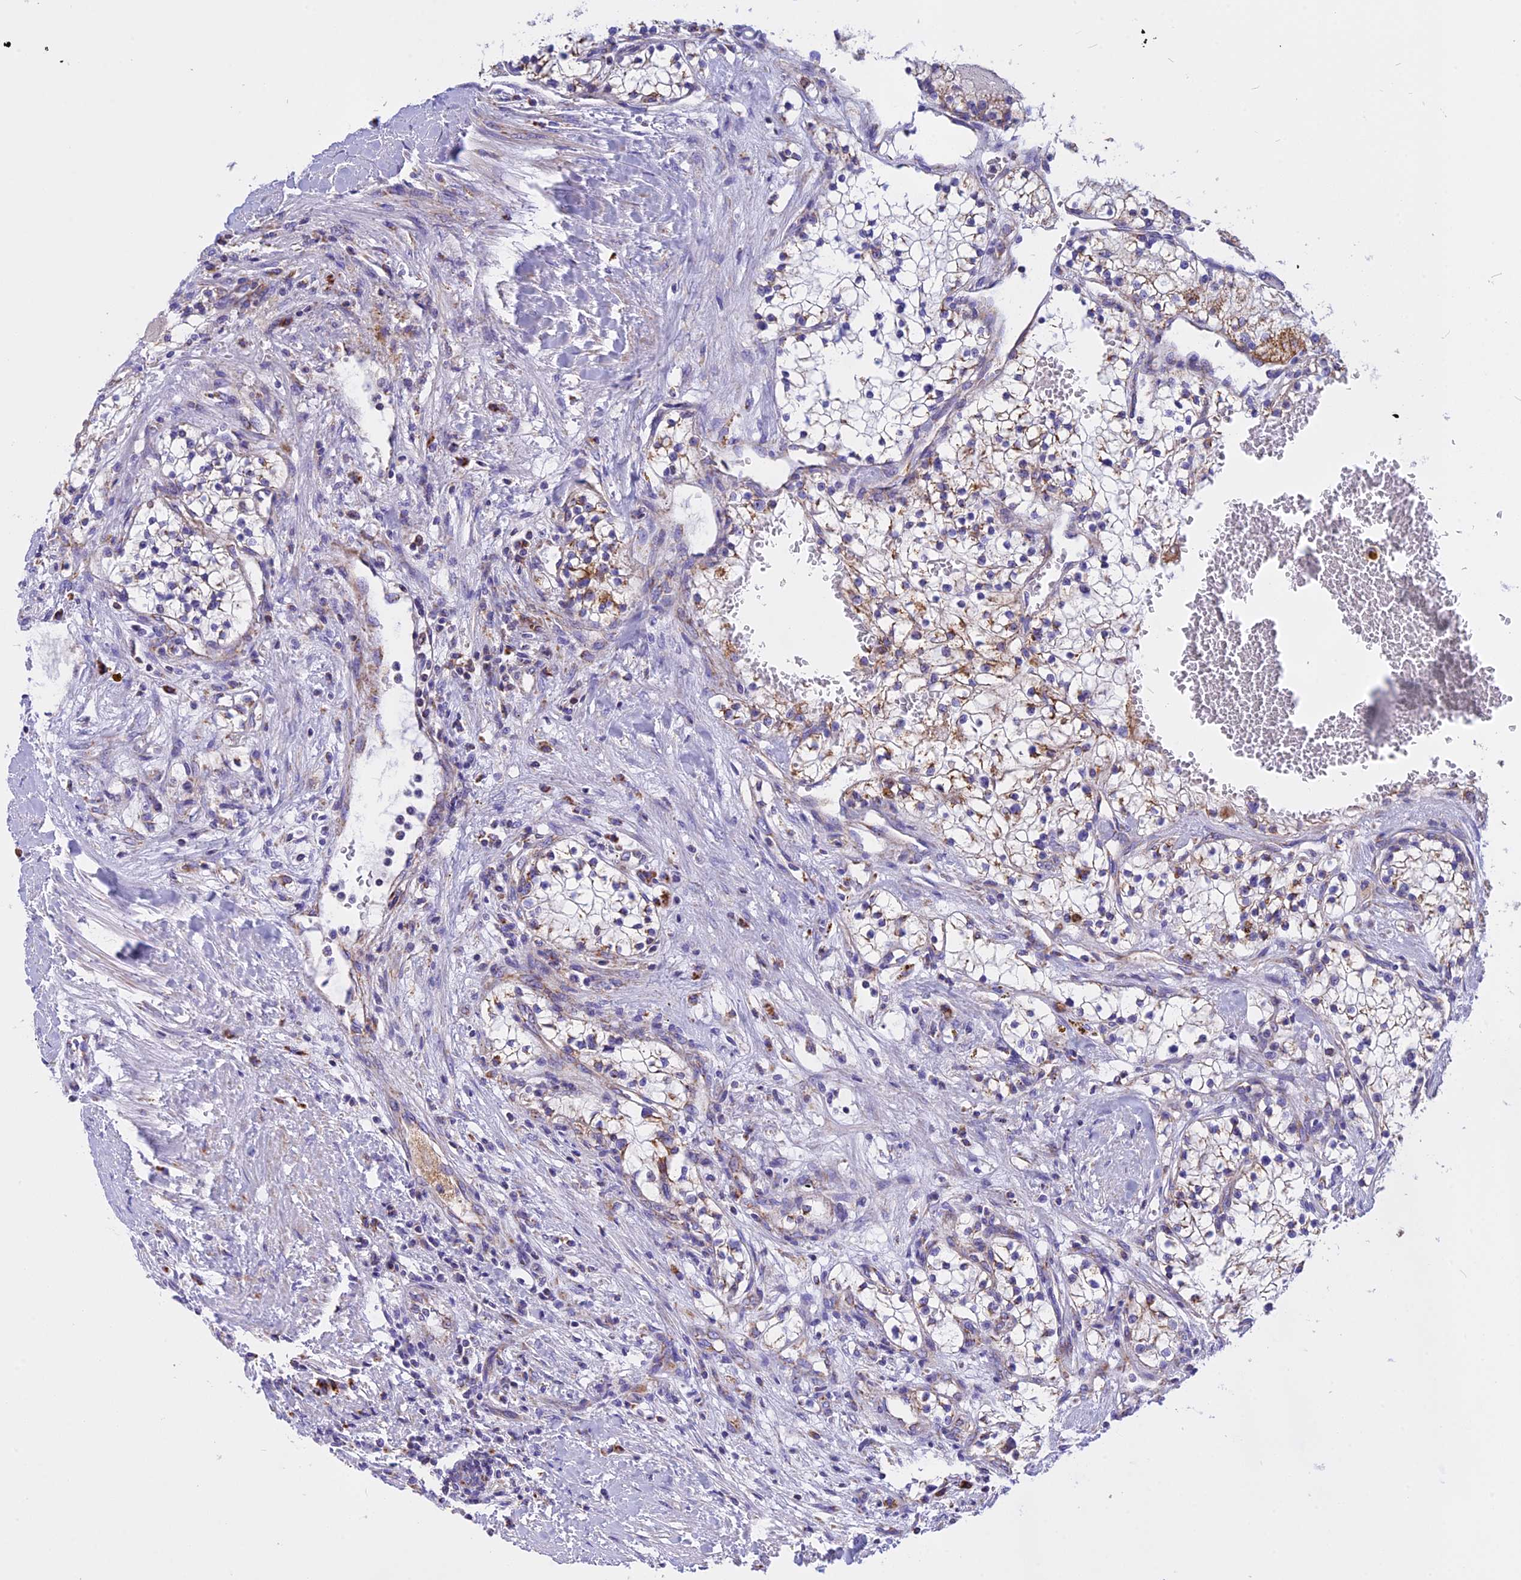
{"staining": {"intensity": "moderate", "quantity": "25%-75%", "location": "cytoplasmic/membranous"}, "tissue": "renal cancer", "cell_type": "Tumor cells", "image_type": "cancer", "snomed": [{"axis": "morphology", "description": "Normal tissue, NOS"}, {"axis": "morphology", "description": "Adenocarcinoma, NOS"}, {"axis": "topography", "description": "Kidney"}], "caption": "Renal adenocarcinoma tissue demonstrates moderate cytoplasmic/membranous positivity in about 25%-75% of tumor cells", "gene": "VDAC2", "patient": {"sex": "male", "age": 68}}